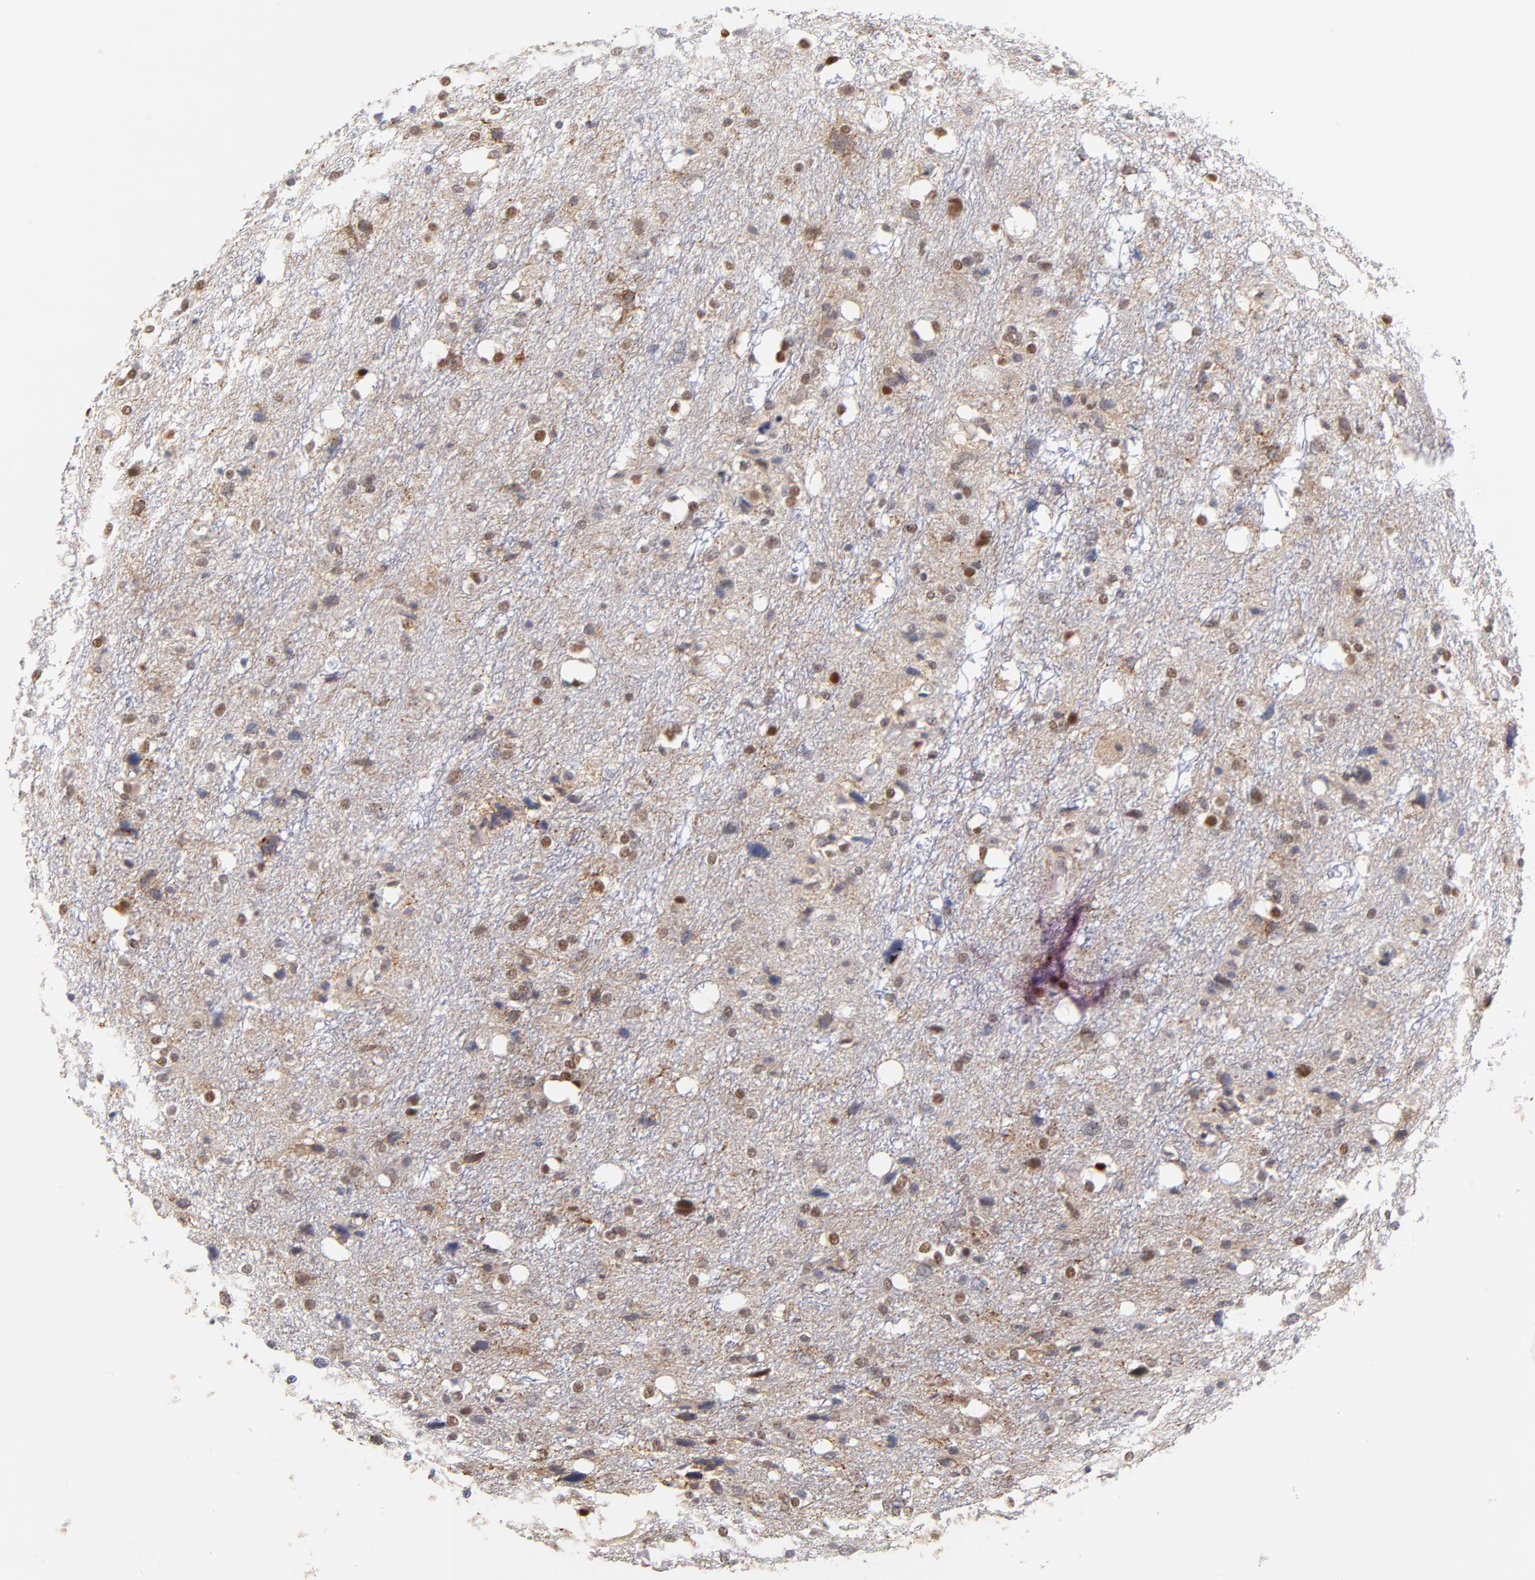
{"staining": {"intensity": "moderate", "quantity": "25%-75%", "location": "nuclear"}, "tissue": "glioma", "cell_type": "Tumor cells", "image_type": "cancer", "snomed": [{"axis": "morphology", "description": "Glioma, malignant, High grade"}, {"axis": "topography", "description": "Brain"}], "caption": "The immunohistochemical stain highlights moderate nuclear staining in tumor cells of glioma tissue.", "gene": "OGFOD1", "patient": {"sex": "female", "age": 59}}